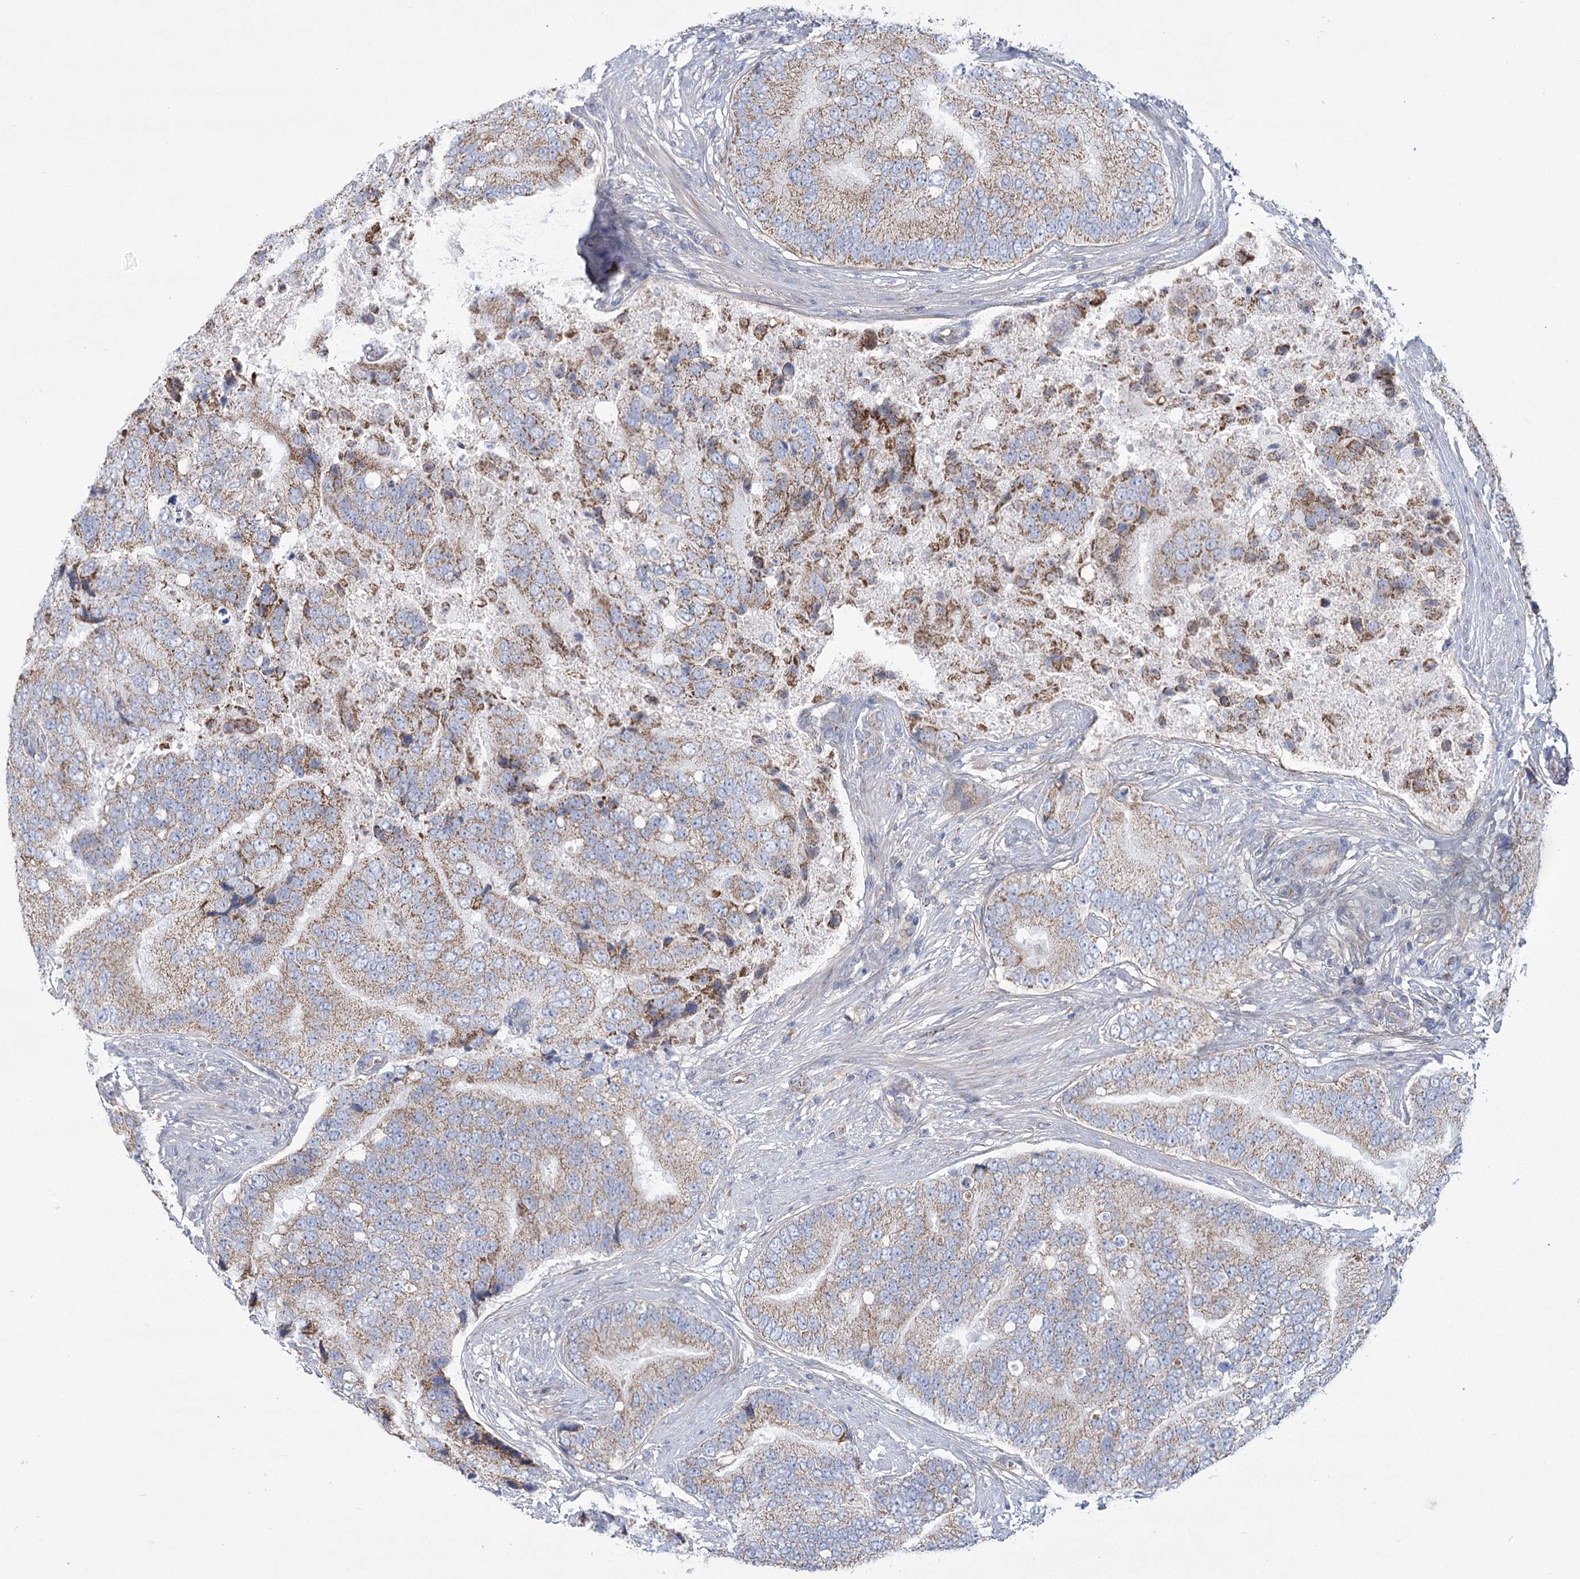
{"staining": {"intensity": "moderate", "quantity": ">75%", "location": "cytoplasmic/membranous"}, "tissue": "prostate cancer", "cell_type": "Tumor cells", "image_type": "cancer", "snomed": [{"axis": "morphology", "description": "Adenocarcinoma, High grade"}, {"axis": "topography", "description": "Prostate"}], "caption": "Human prostate cancer (high-grade adenocarcinoma) stained with a protein marker displays moderate staining in tumor cells.", "gene": "SNX7", "patient": {"sex": "male", "age": 70}}